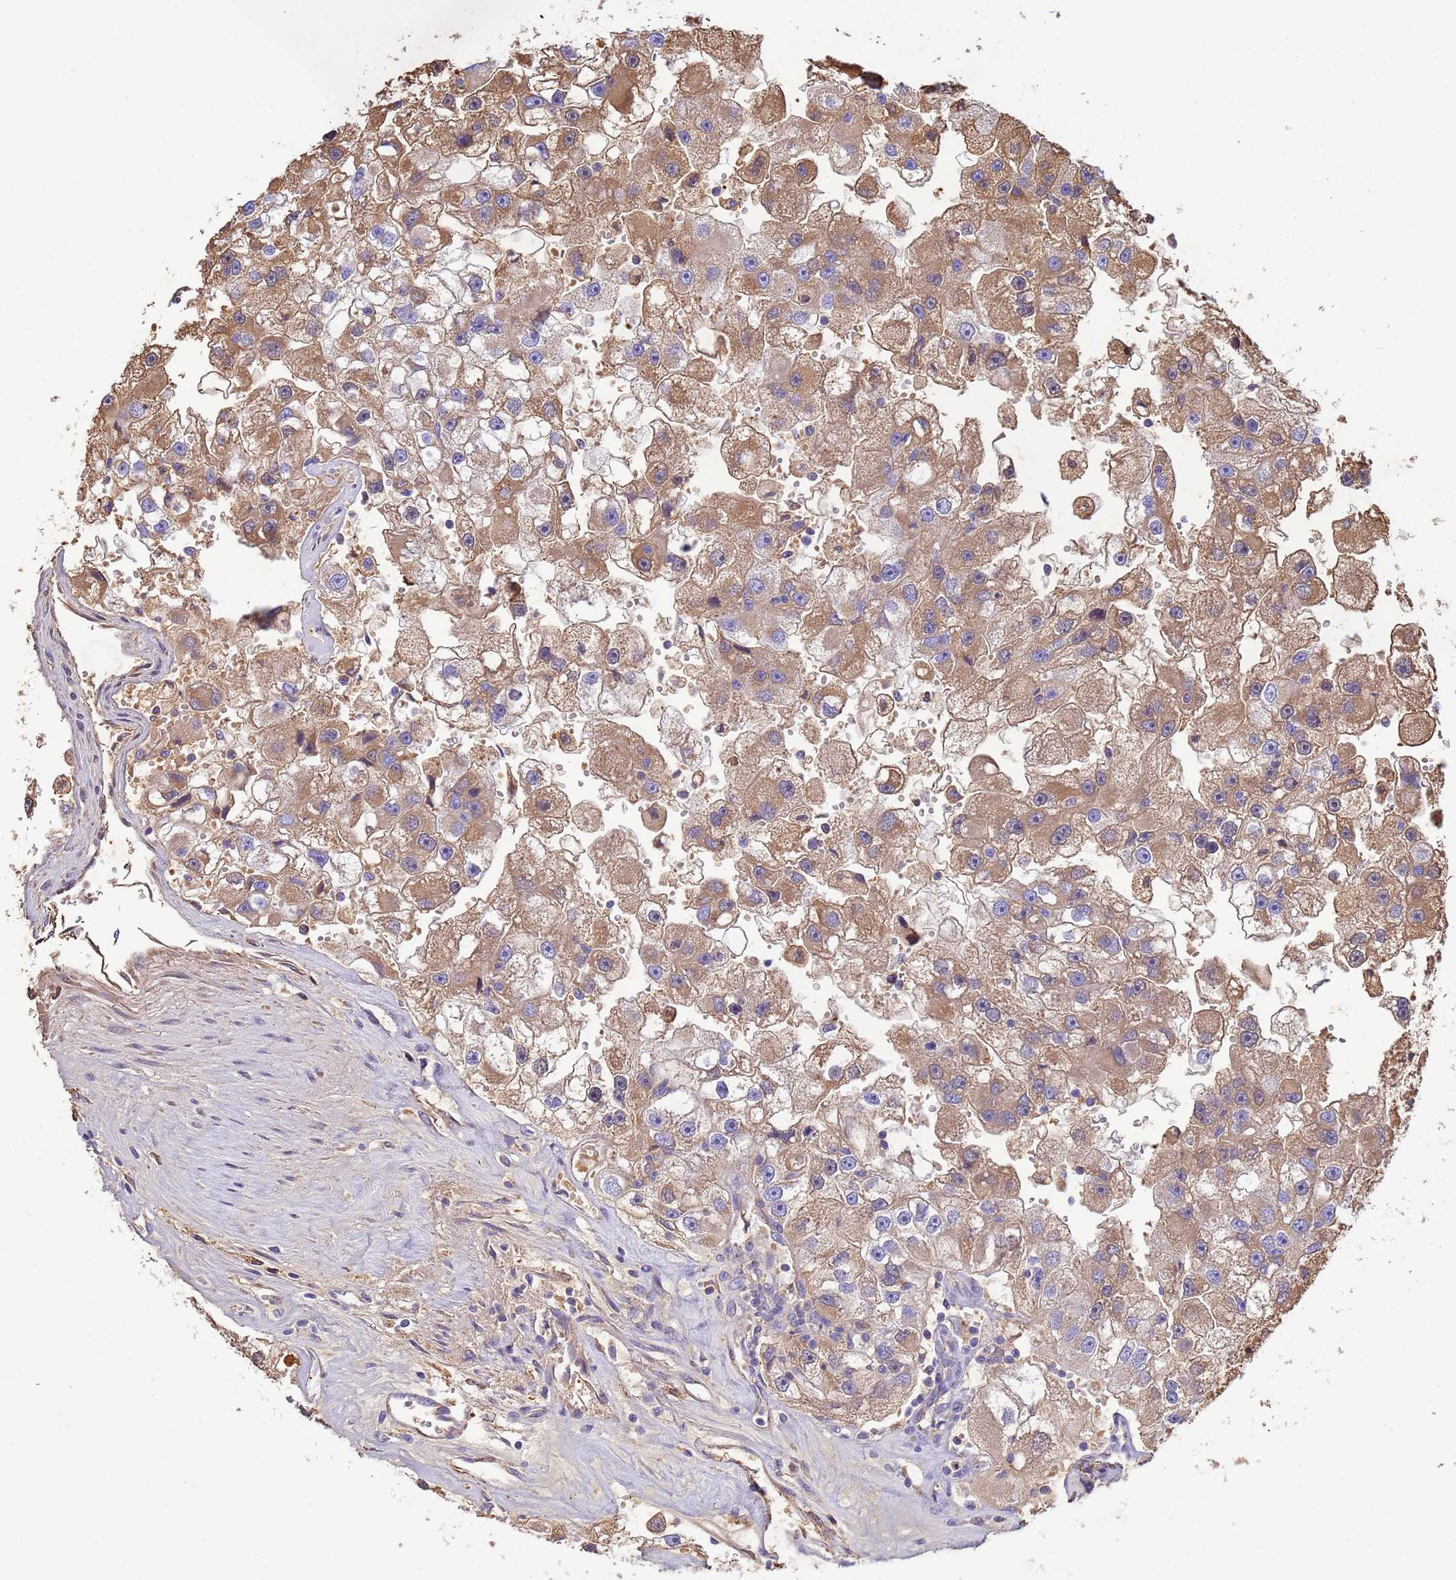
{"staining": {"intensity": "moderate", "quantity": ">75%", "location": "cytoplasmic/membranous"}, "tissue": "renal cancer", "cell_type": "Tumor cells", "image_type": "cancer", "snomed": [{"axis": "morphology", "description": "Adenocarcinoma, NOS"}, {"axis": "topography", "description": "Kidney"}], "caption": "This histopathology image exhibits immunohistochemistry staining of renal adenocarcinoma, with medium moderate cytoplasmic/membranous expression in about >75% of tumor cells.", "gene": "GLUD1", "patient": {"sex": "male", "age": 63}}